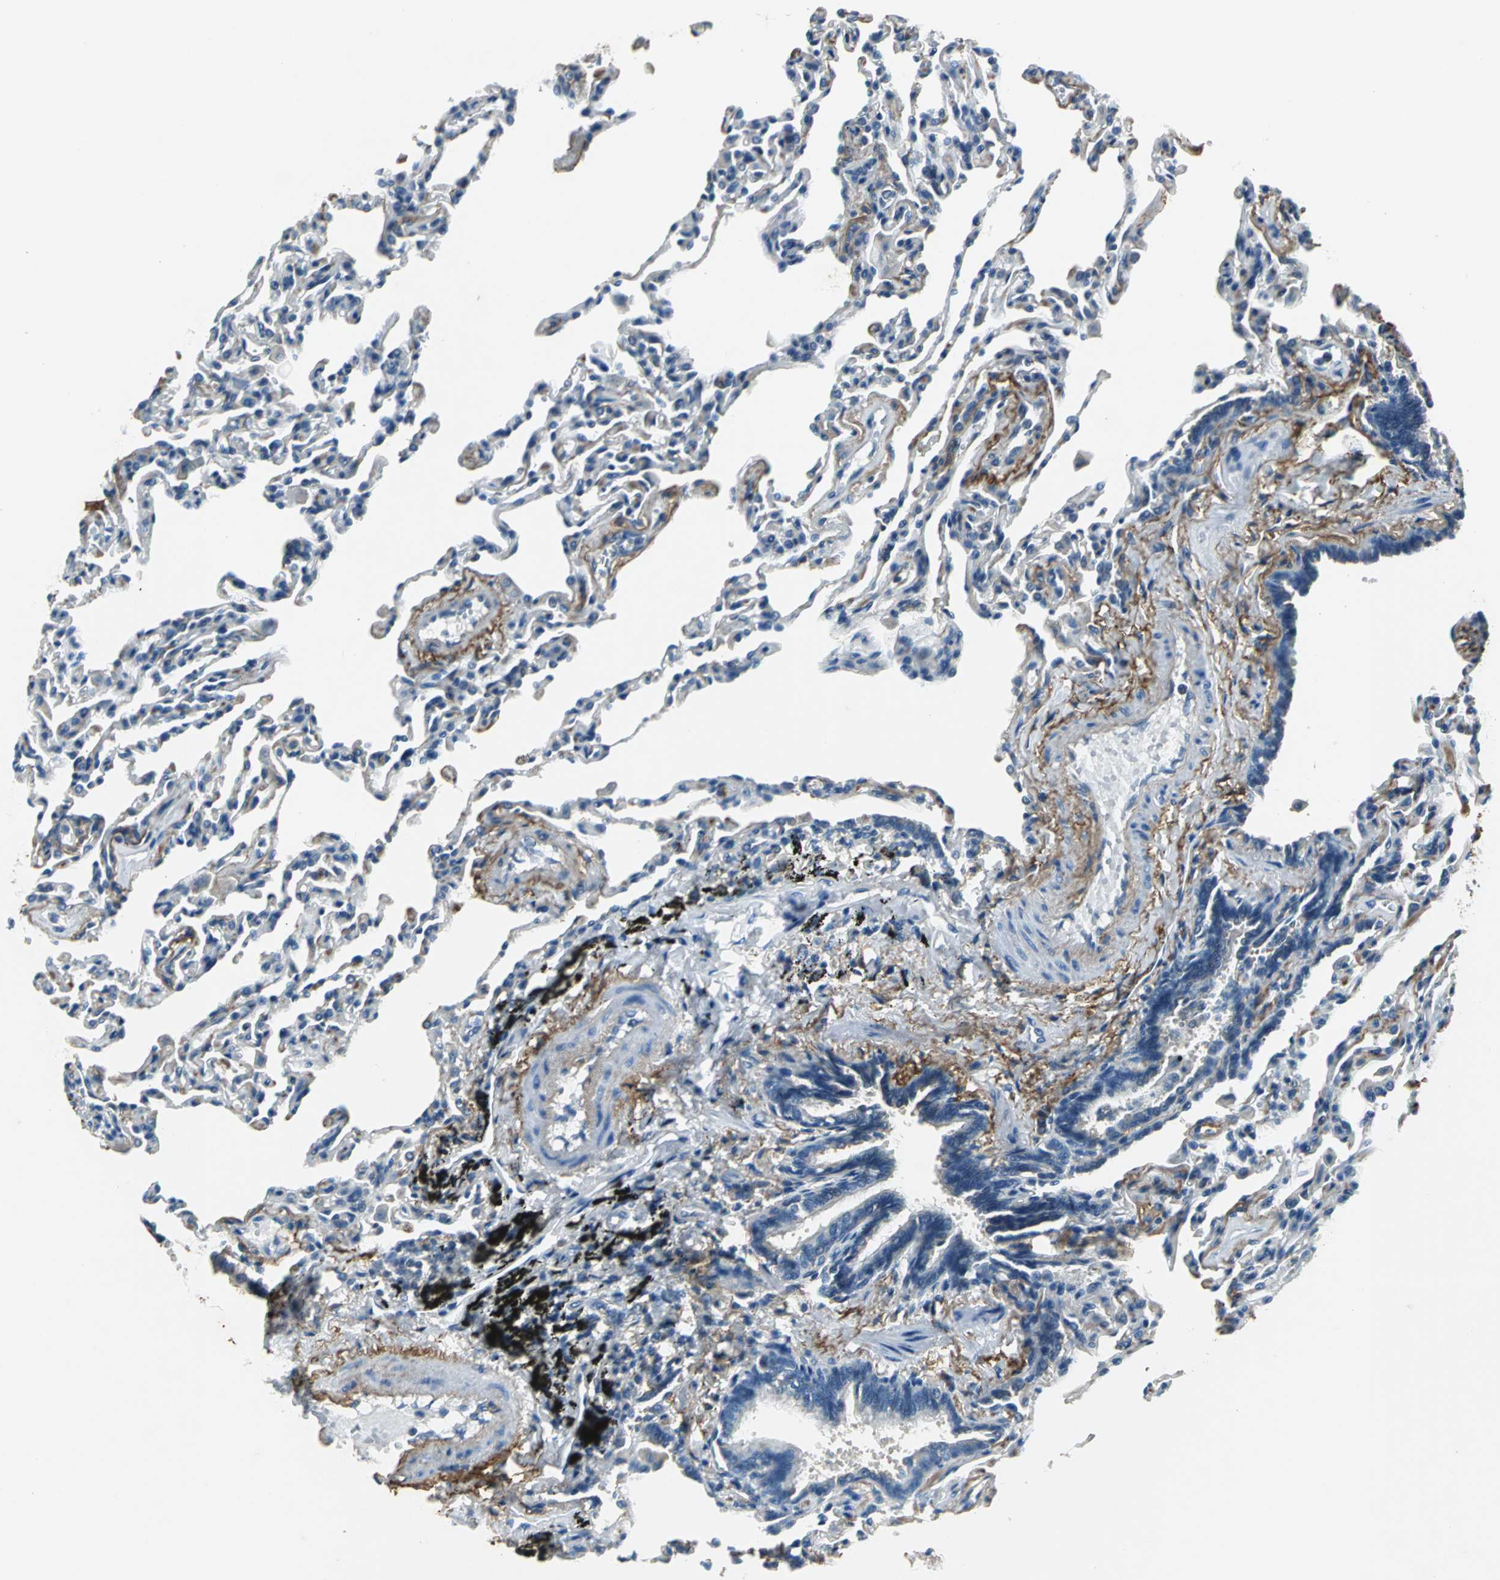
{"staining": {"intensity": "negative", "quantity": "none", "location": "none"}, "tissue": "bronchus", "cell_type": "Respiratory epithelial cells", "image_type": "normal", "snomed": [{"axis": "morphology", "description": "Normal tissue, NOS"}, {"axis": "topography", "description": "Lung"}], "caption": "Immunohistochemistry micrograph of normal human bronchus stained for a protein (brown), which displays no positivity in respiratory epithelial cells.", "gene": "SLC16A7", "patient": {"sex": "male", "age": 64}}